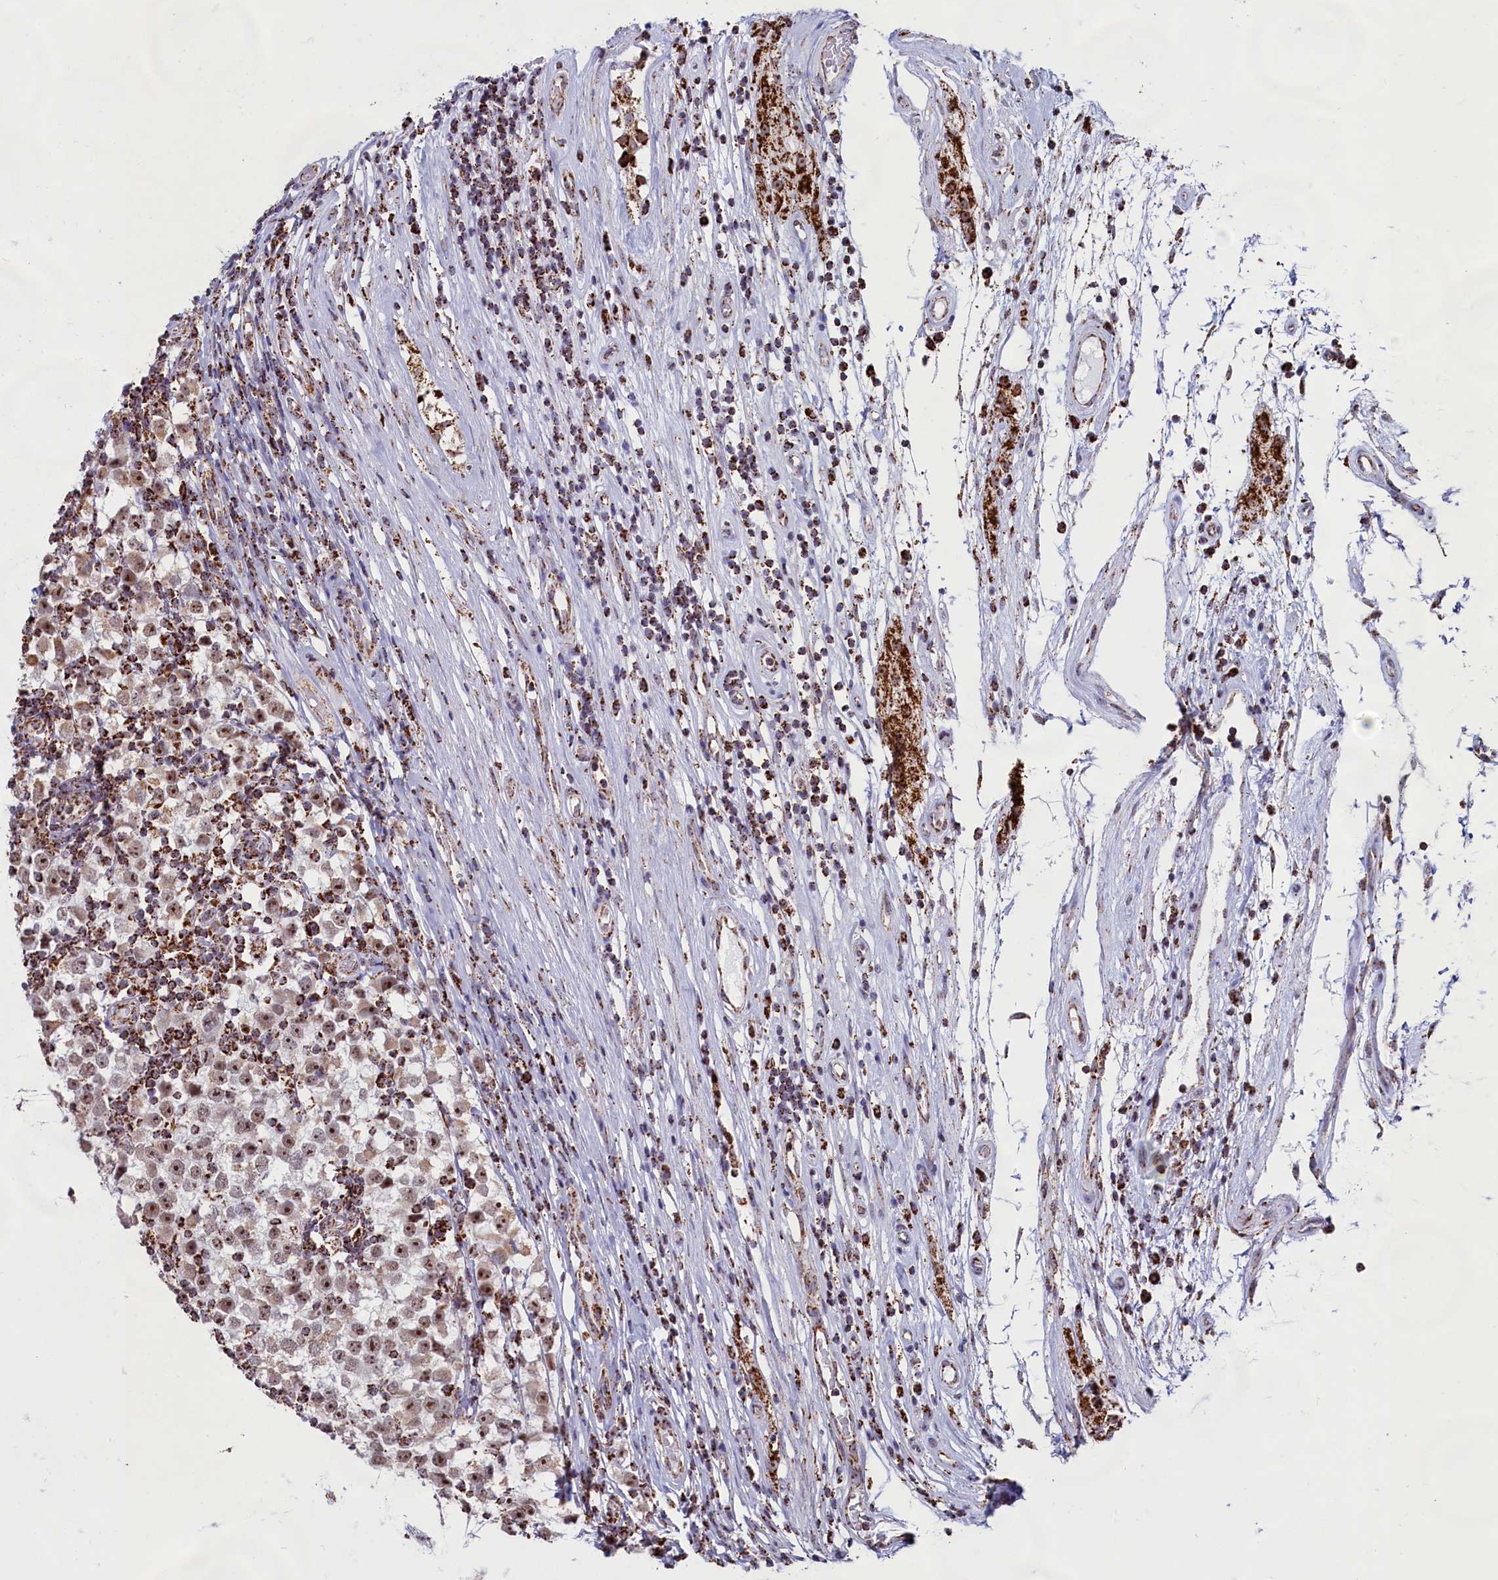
{"staining": {"intensity": "moderate", "quantity": "<25%", "location": "cytoplasmic/membranous,nuclear"}, "tissue": "testis cancer", "cell_type": "Tumor cells", "image_type": "cancer", "snomed": [{"axis": "morphology", "description": "Seminoma, NOS"}, {"axis": "topography", "description": "Testis"}], "caption": "This is an image of IHC staining of testis seminoma, which shows moderate expression in the cytoplasmic/membranous and nuclear of tumor cells.", "gene": "C1D", "patient": {"sex": "male", "age": 65}}